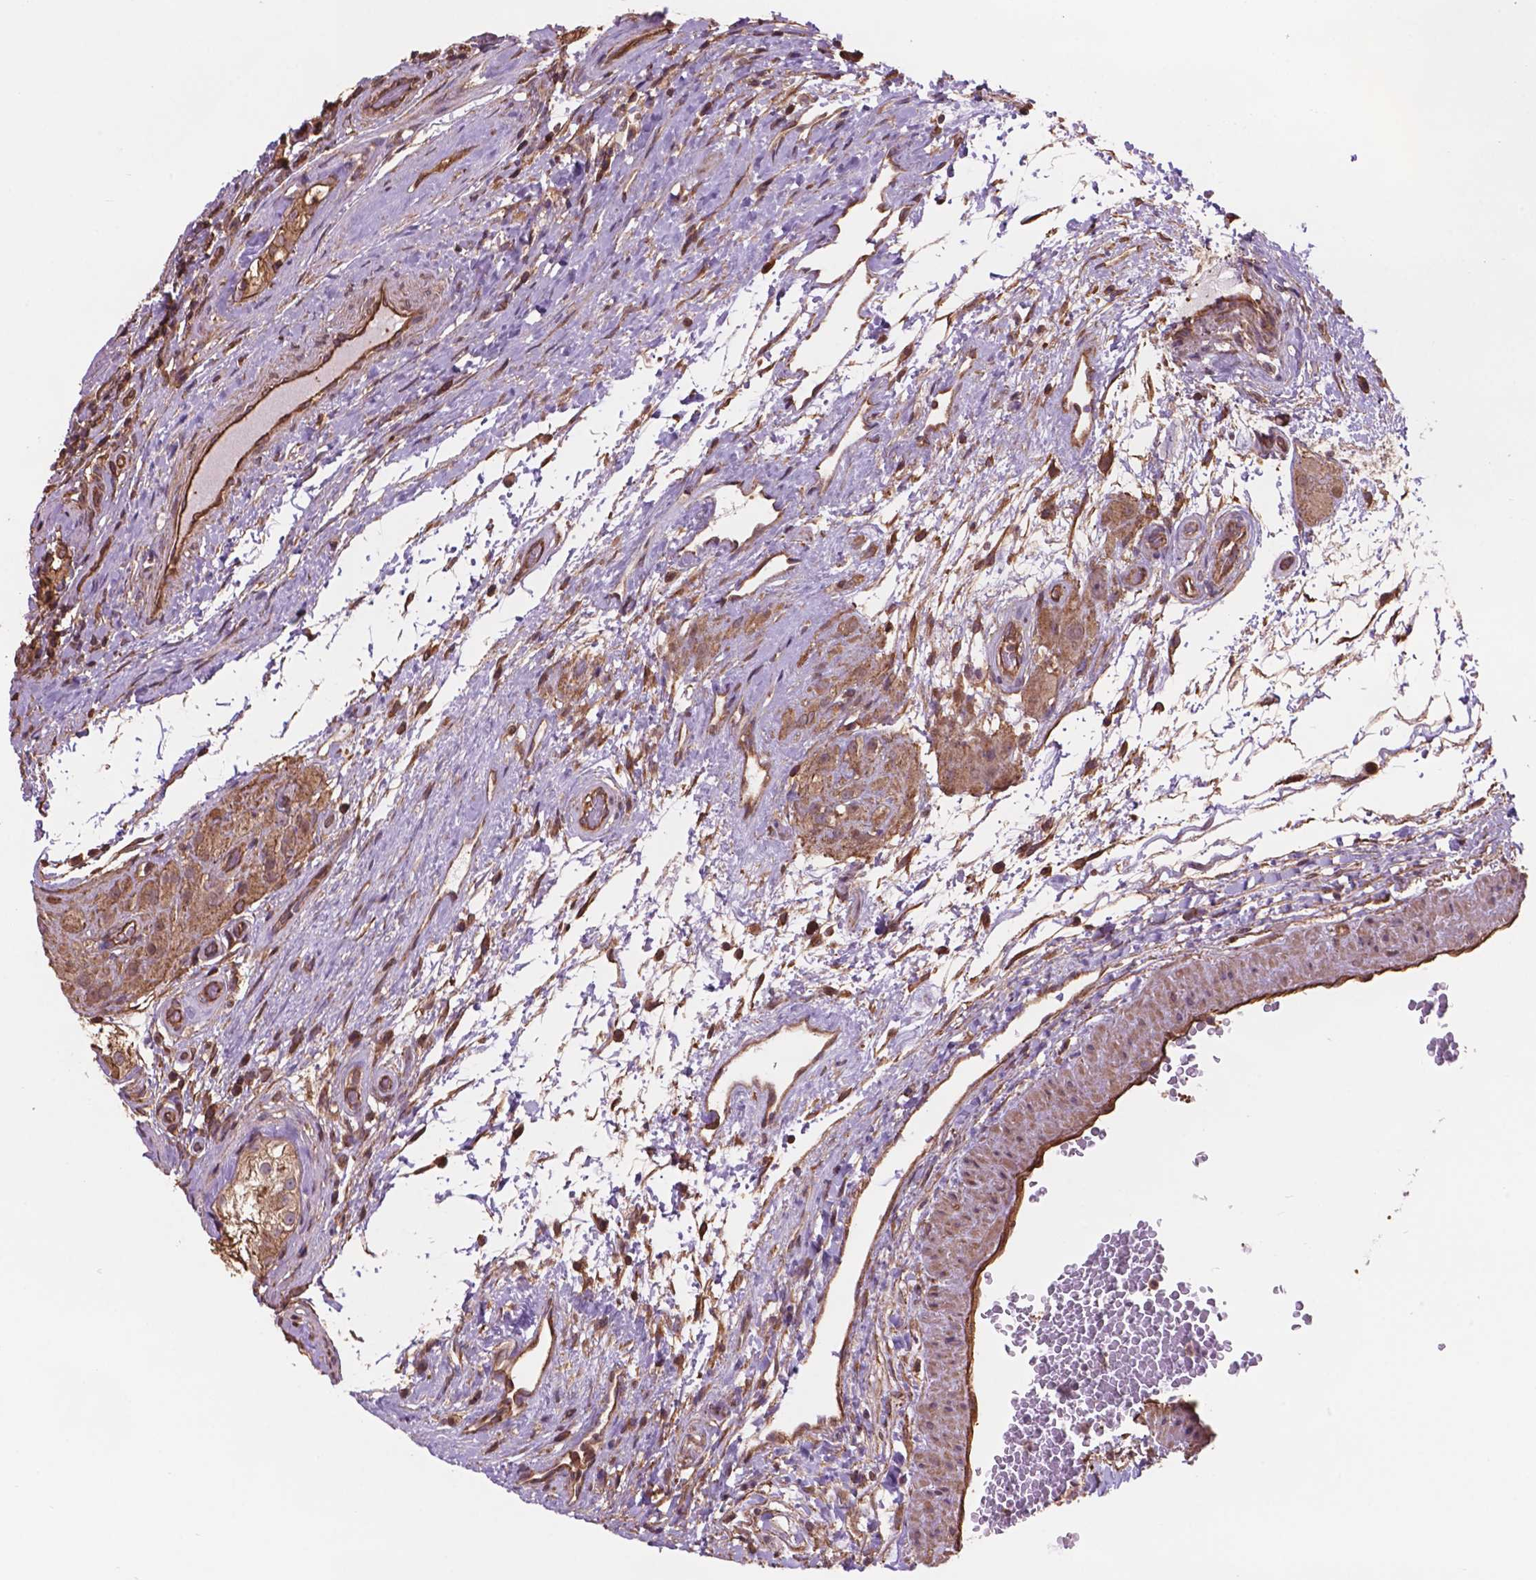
{"staining": {"intensity": "moderate", "quantity": ">75%", "location": "cytoplasmic/membranous"}, "tissue": "testis cancer", "cell_type": "Tumor cells", "image_type": "cancer", "snomed": [{"axis": "morphology", "description": "Seminoma, NOS"}, {"axis": "morphology", "description": "Carcinoma, Embryonal, NOS"}, {"axis": "topography", "description": "Testis"}], "caption": "This micrograph shows immunohistochemistry staining of testis cancer, with medium moderate cytoplasmic/membranous positivity in approximately >75% of tumor cells.", "gene": "NIPA2", "patient": {"sex": "male", "age": 41}}